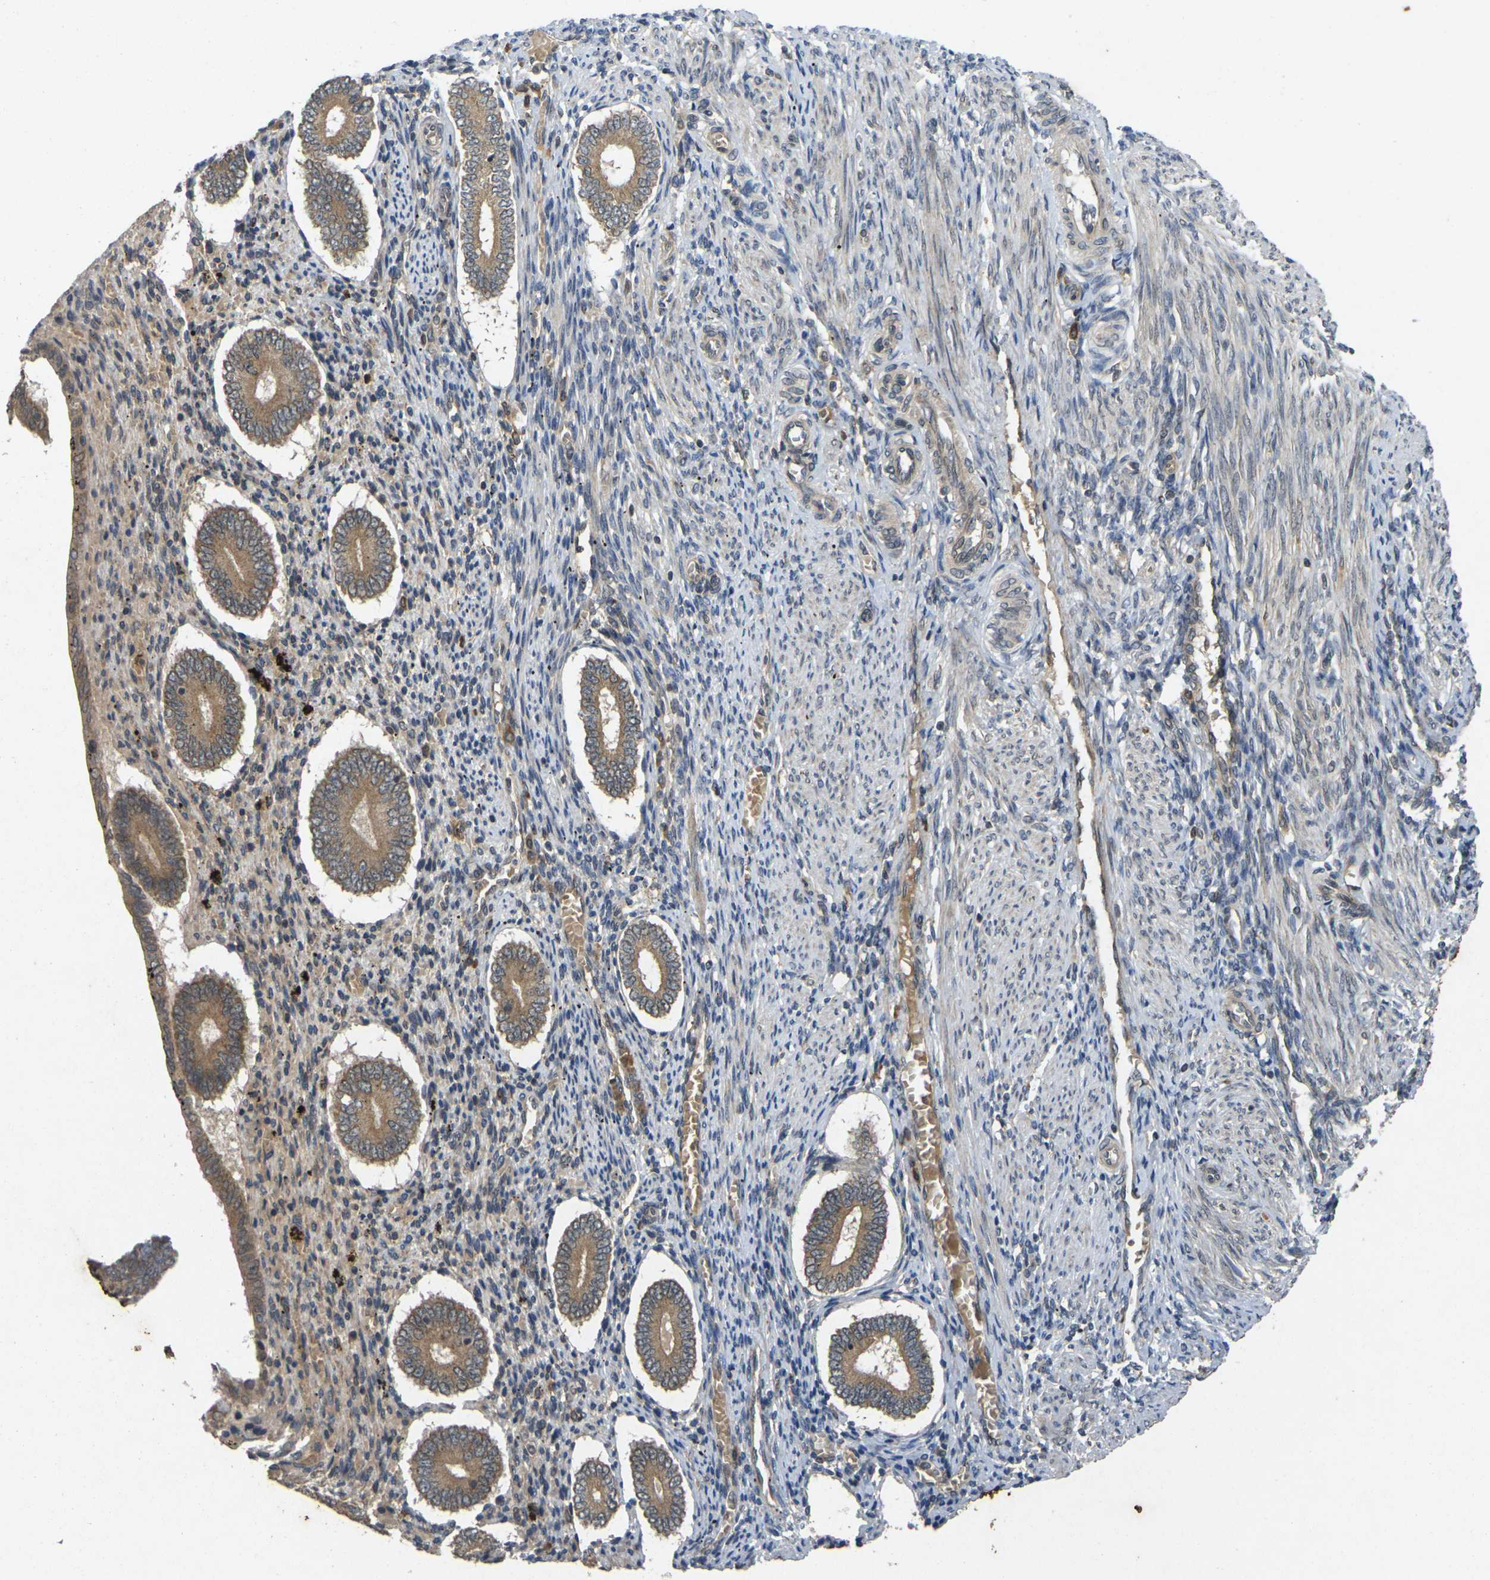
{"staining": {"intensity": "weak", "quantity": "25%-75%", "location": "cytoplasmic/membranous"}, "tissue": "endometrium", "cell_type": "Cells in endometrial stroma", "image_type": "normal", "snomed": [{"axis": "morphology", "description": "Normal tissue, NOS"}, {"axis": "topography", "description": "Endometrium"}], "caption": "Immunohistochemistry staining of benign endometrium, which shows low levels of weak cytoplasmic/membranous staining in about 25%-75% of cells in endometrial stroma indicating weak cytoplasmic/membranous protein positivity. The staining was performed using DAB (3,3'-diaminobenzidine) (brown) for protein detection and nuclei were counterstained in hematoxylin (blue).", "gene": "ERN1", "patient": {"sex": "female", "age": 42}}